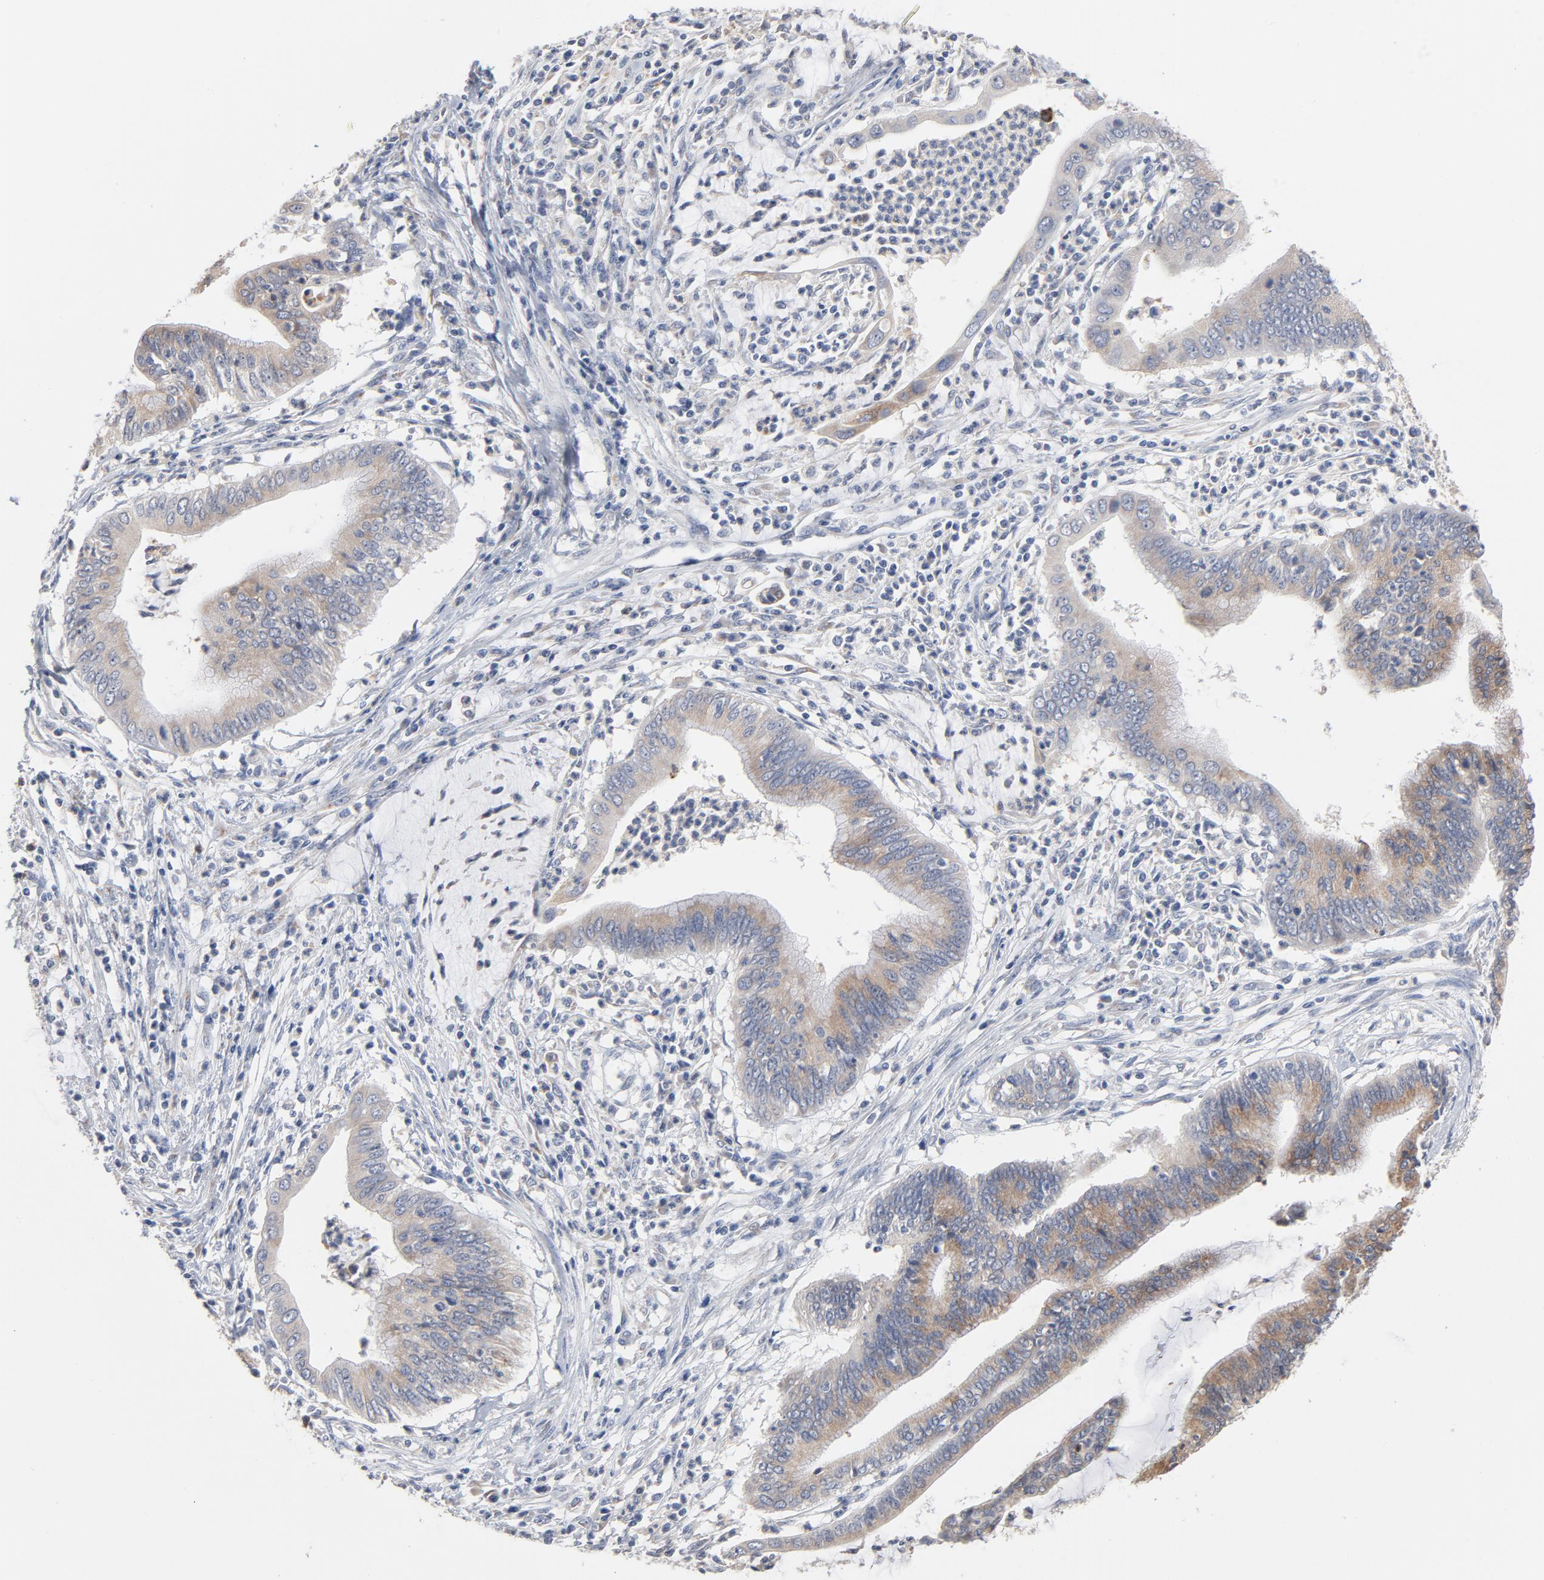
{"staining": {"intensity": "moderate", "quantity": ">75%", "location": "cytoplasmic/membranous"}, "tissue": "cervical cancer", "cell_type": "Tumor cells", "image_type": "cancer", "snomed": [{"axis": "morphology", "description": "Adenocarcinoma, NOS"}, {"axis": "topography", "description": "Cervix"}], "caption": "IHC (DAB) staining of adenocarcinoma (cervical) shows moderate cytoplasmic/membranous protein expression in approximately >75% of tumor cells. (DAB (3,3'-diaminobenzidine) IHC, brown staining for protein, blue staining for nuclei).", "gene": "AK7", "patient": {"sex": "female", "age": 36}}